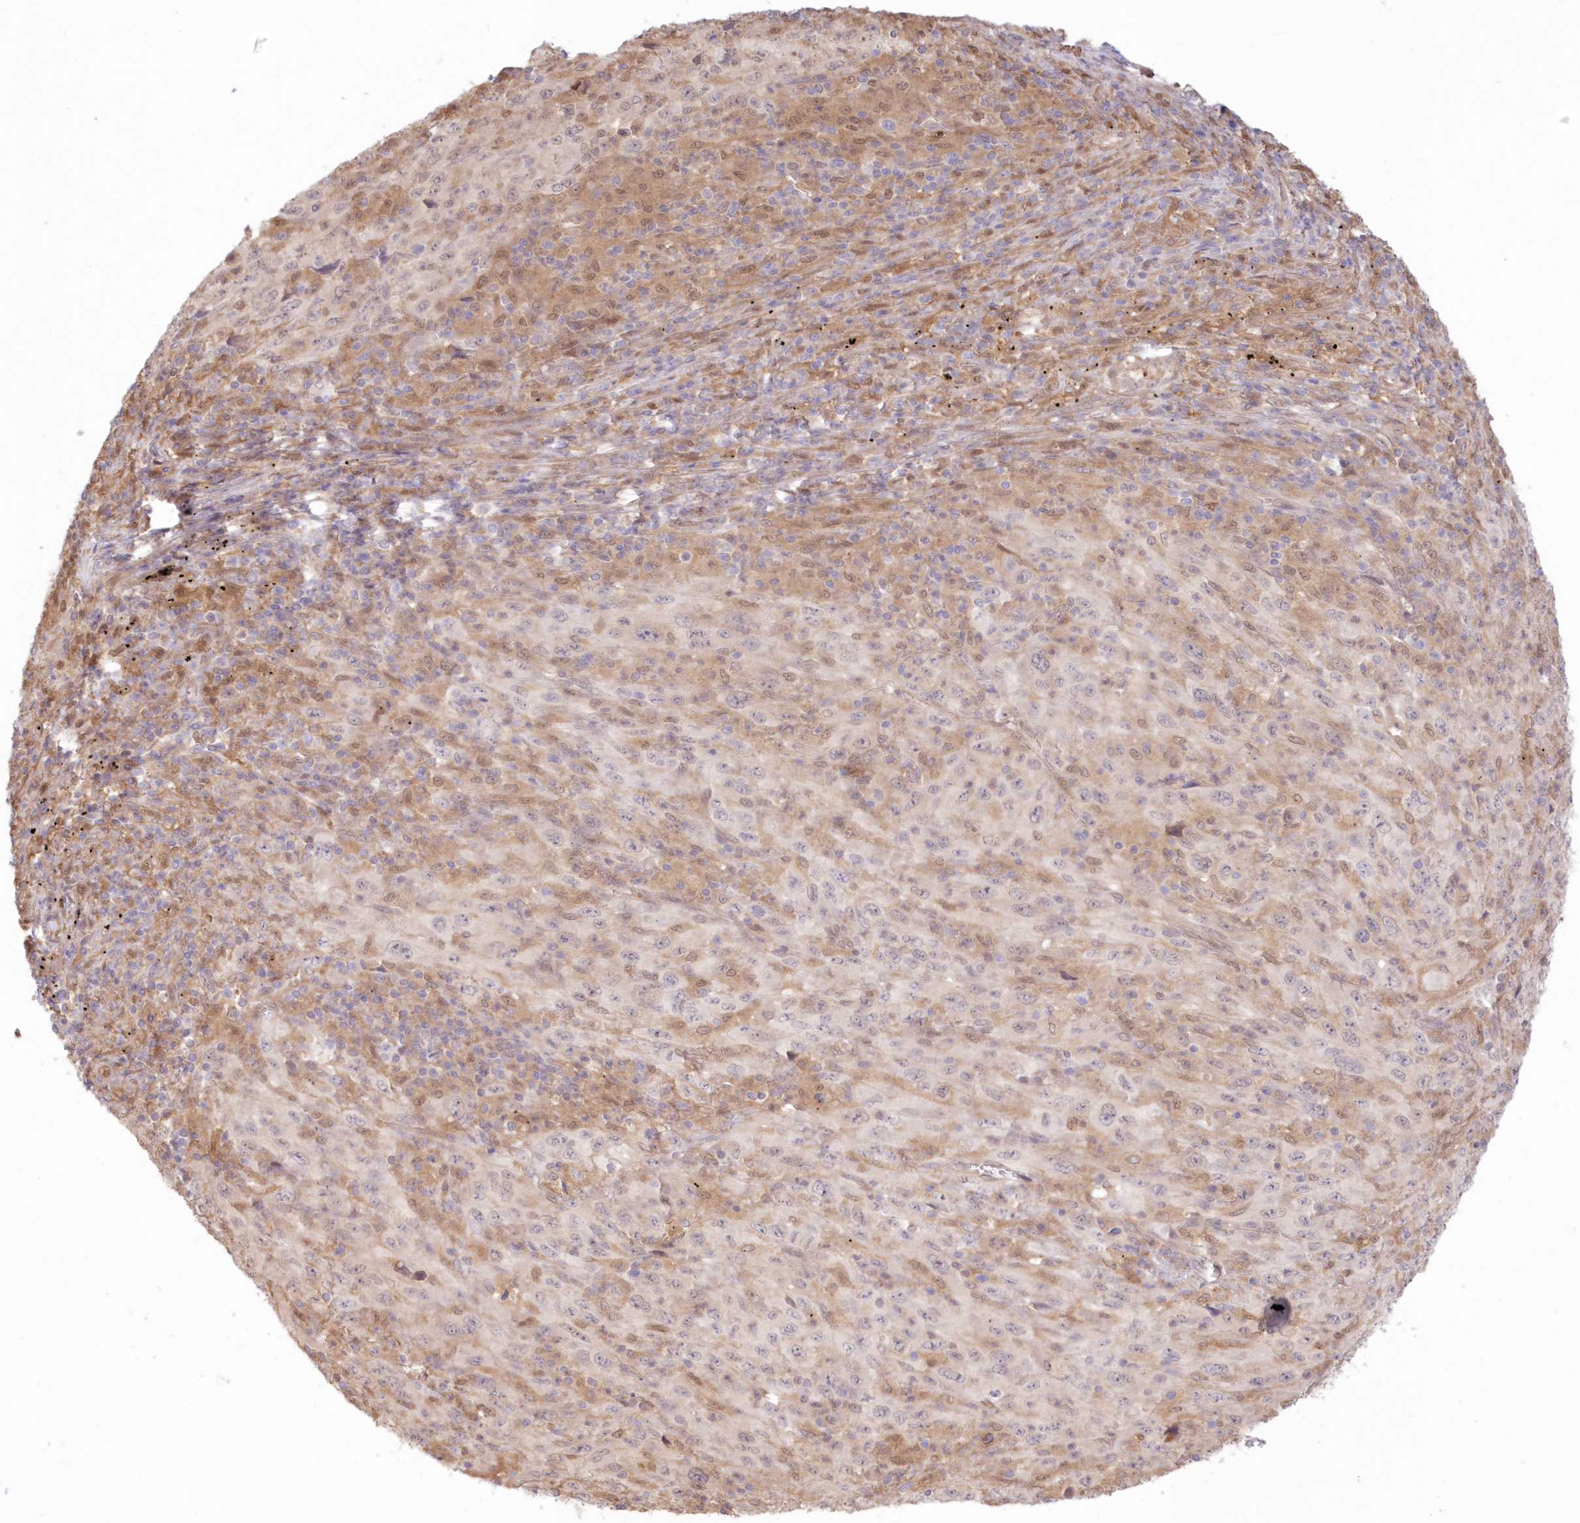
{"staining": {"intensity": "weak", "quantity": "25%-75%", "location": "nuclear"}, "tissue": "melanoma", "cell_type": "Tumor cells", "image_type": "cancer", "snomed": [{"axis": "morphology", "description": "Malignant melanoma, Metastatic site"}, {"axis": "topography", "description": "Skin"}], "caption": "Malignant melanoma (metastatic site) tissue reveals weak nuclear staining in approximately 25%-75% of tumor cells", "gene": "RNPEP", "patient": {"sex": "female", "age": 56}}